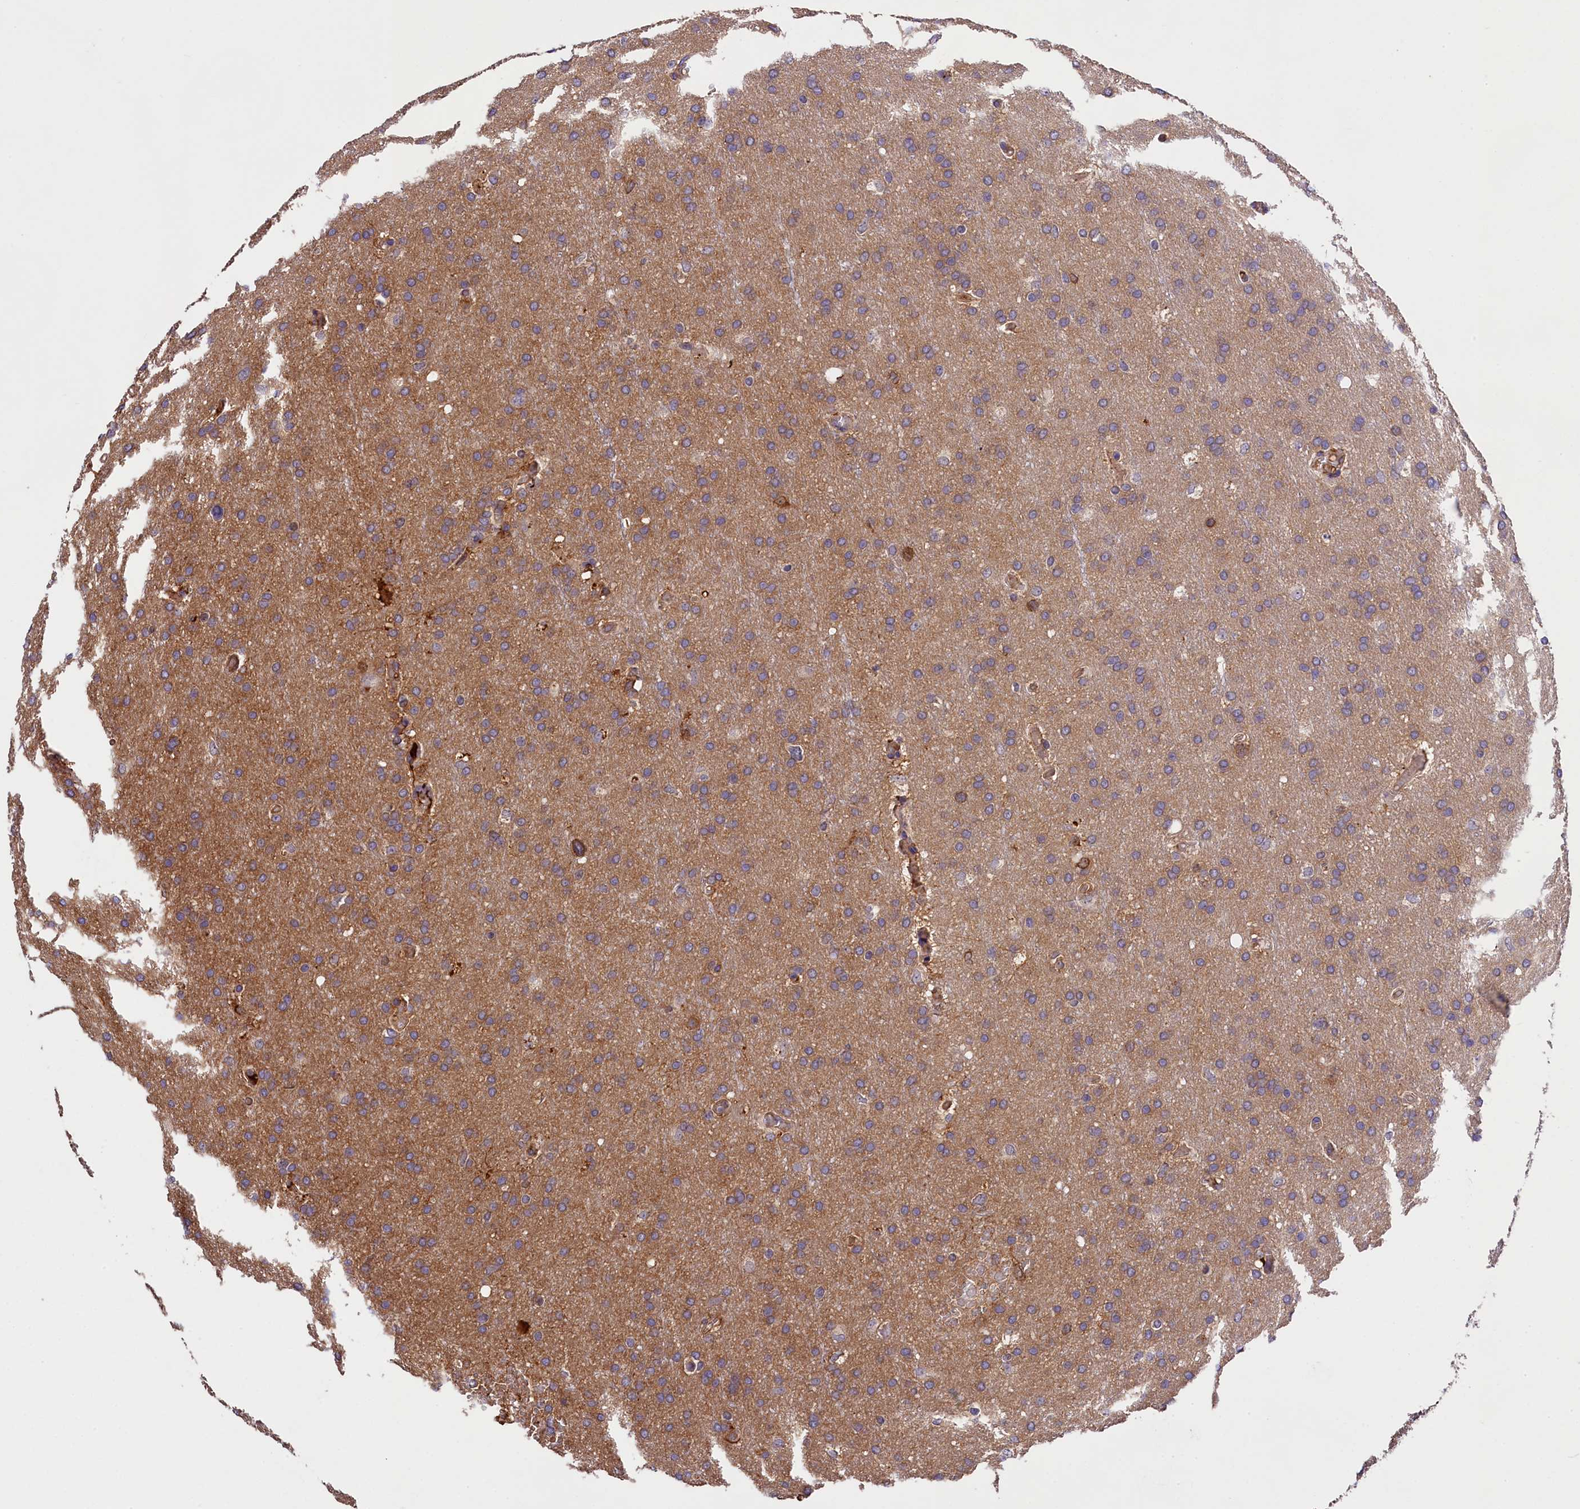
{"staining": {"intensity": "moderate", "quantity": ">75%", "location": "cytoplasmic/membranous"}, "tissue": "glioma", "cell_type": "Tumor cells", "image_type": "cancer", "snomed": [{"axis": "morphology", "description": "Glioma, malignant, High grade"}, {"axis": "topography", "description": "Cerebral cortex"}], "caption": "Human malignant glioma (high-grade) stained with a brown dye exhibits moderate cytoplasmic/membranous positive staining in approximately >75% of tumor cells.", "gene": "PHAF1", "patient": {"sex": "female", "age": 36}}